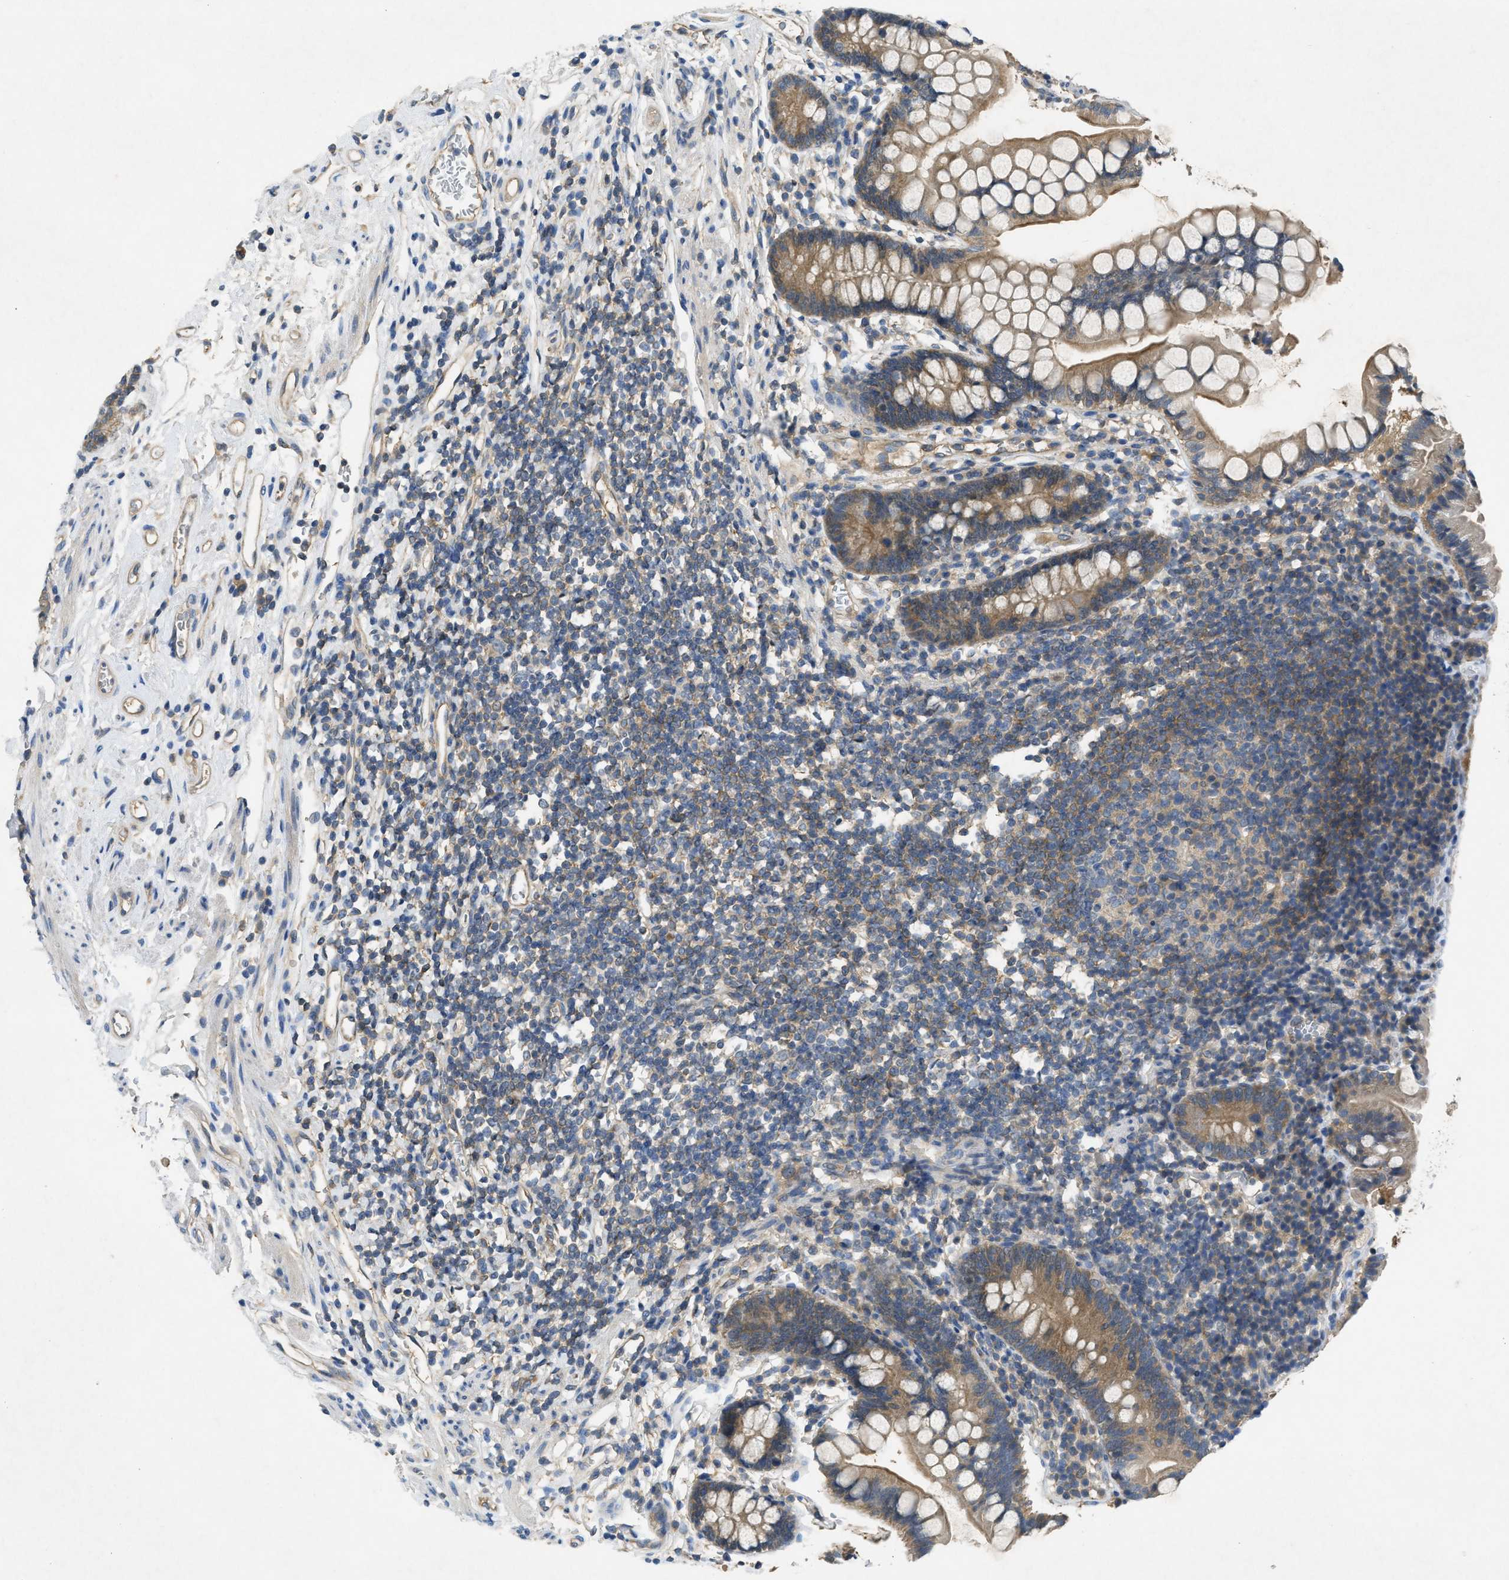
{"staining": {"intensity": "moderate", "quantity": "25%-75%", "location": "cytoplasmic/membranous"}, "tissue": "small intestine", "cell_type": "Glandular cells", "image_type": "normal", "snomed": [{"axis": "morphology", "description": "Normal tissue, NOS"}, {"axis": "topography", "description": "Small intestine"}], "caption": "The histopathology image shows immunohistochemical staining of normal small intestine. There is moderate cytoplasmic/membranous positivity is appreciated in approximately 25%-75% of glandular cells.", "gene": "PPP3CA", "patient": {"sex": "female", "age": 84}}